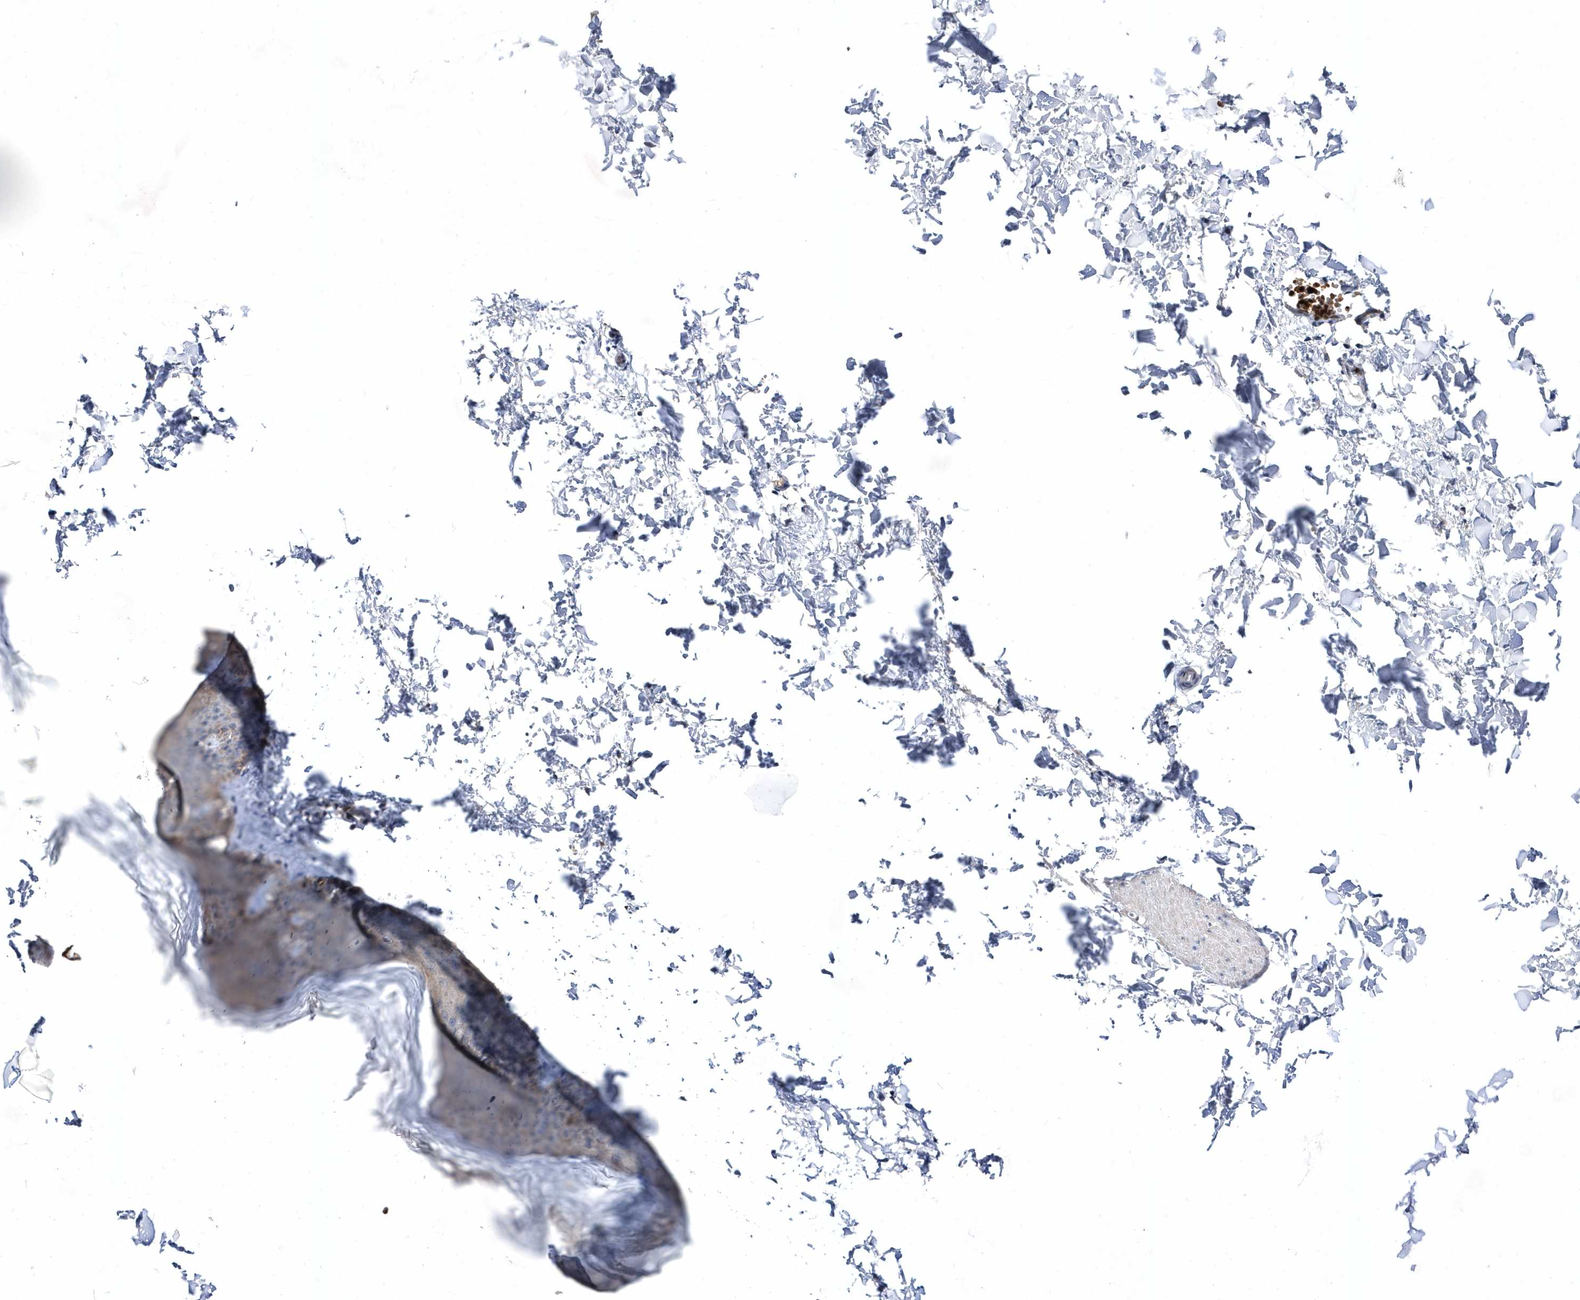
{"staining": {"intensity": "negative", "quantity": "none", "location": "none"}, "tissue": "skin", "cell_type": "Fibroblasts", "image_type": "normal", "snomed": [{"axis": "morphology", "description": "Normal tissue, NOS"}, {"axis": "topography", "description": "Skin"}], "caption": "IHC image of normal skin stained for a protein (brown), which shows no staining in fibroblasts. Brightfield microscopy of immunohistochemistry (IHC) stained with DAB (brown) and hematoxylin (blue), captured at high magnification.", "gene": "ZNF875", "patient": {"sex": "female", "age": 27}}